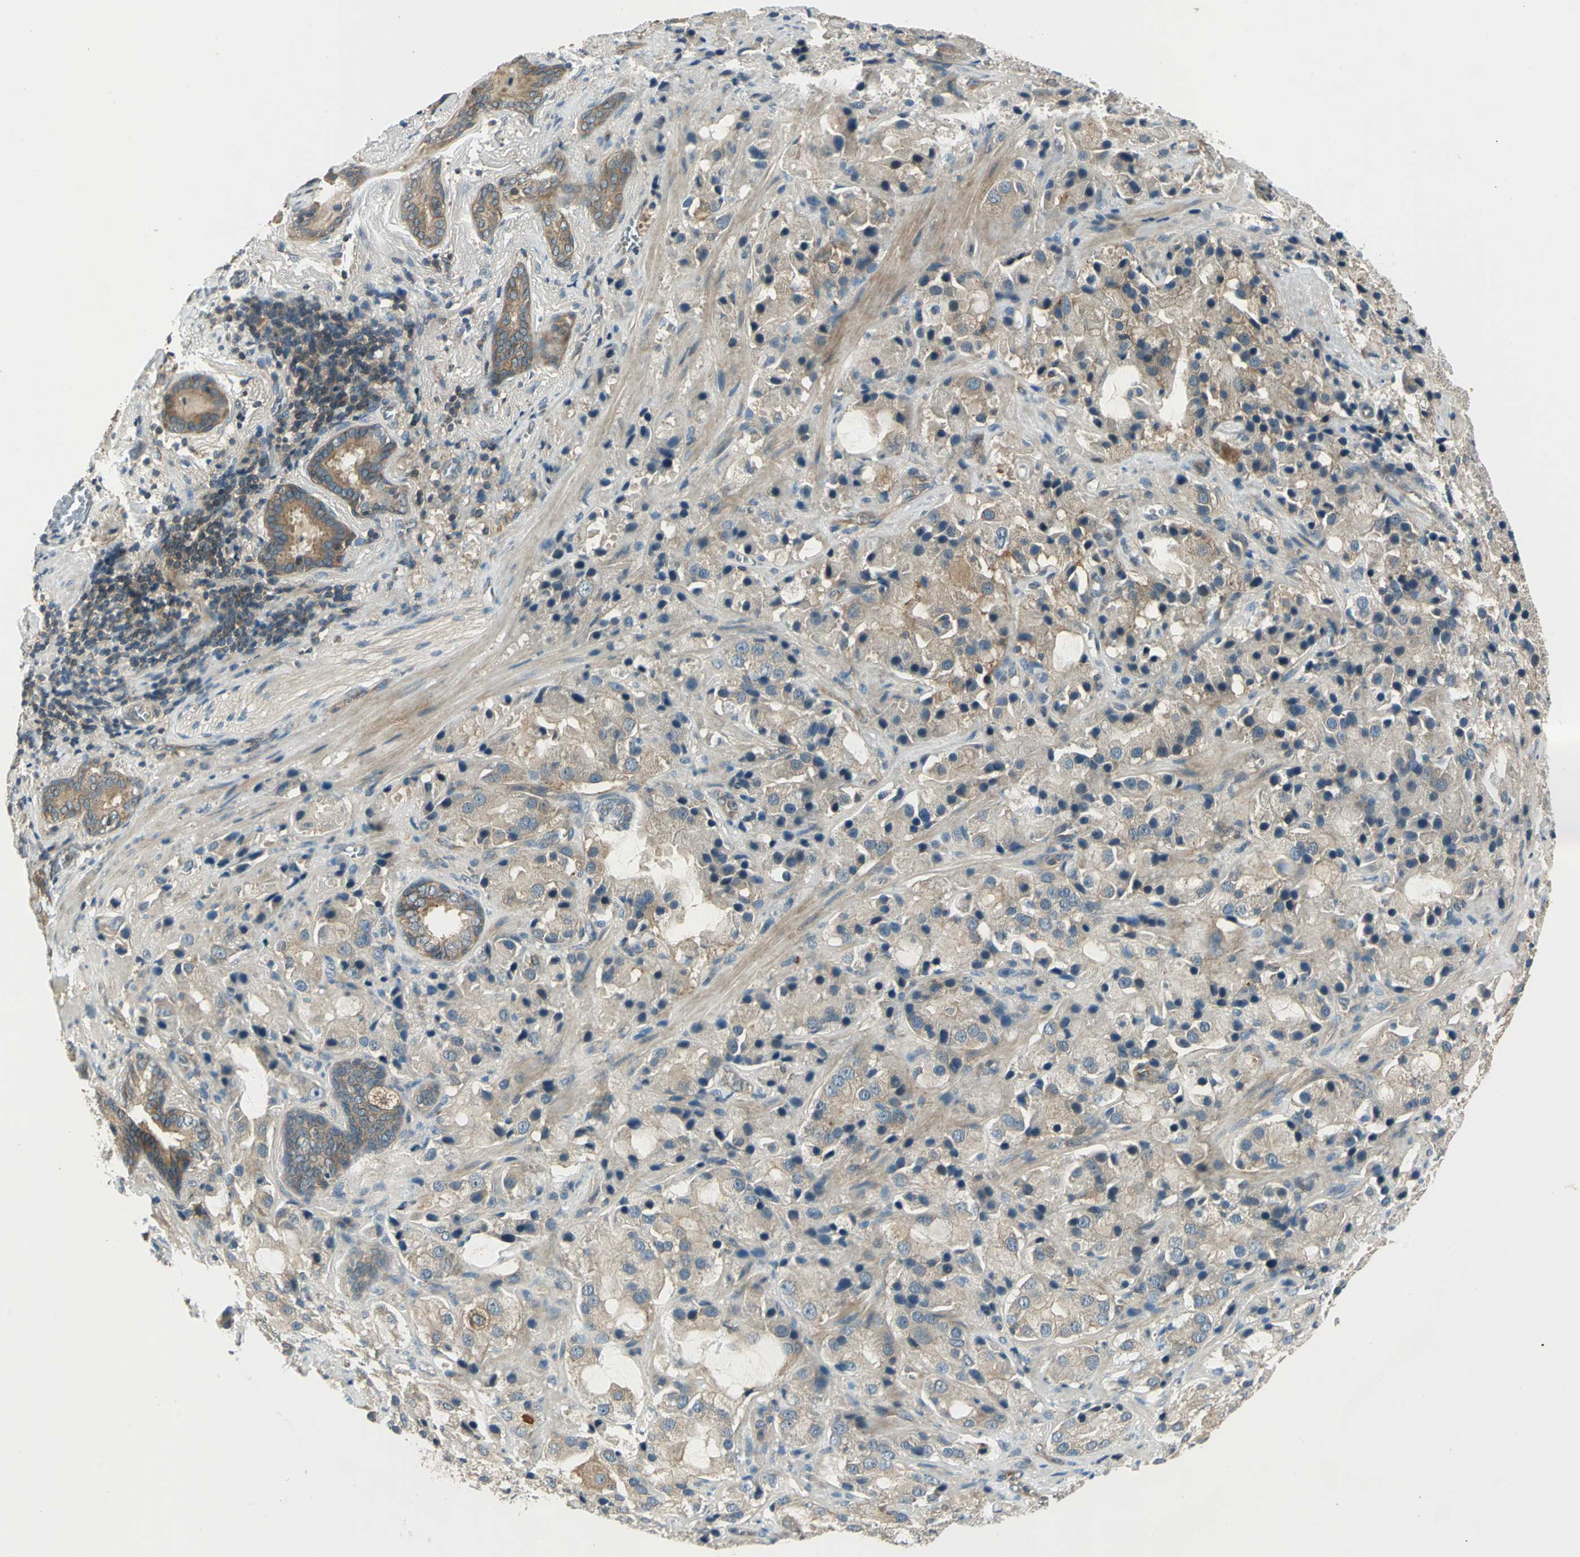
{"staining": {"intensity": "weak", "quantity": ">75%", "location": "cytoplasmic/membranous"}, "tissue": "prostate cancer", "cell_type": "Tumor cells", "image_type": "cancer", "snomed": [{"axis": "morphology", "description": "Adenocarcinoma, High grade"}, {"axis": "topography", "description": "Prostate"}], "caption": "Prostate cancer (high-grade adenocarcinoma) stained for a protein (brown) reveals weak cytoplasmic/membranous positive expression in about >75% of tumor cells.", "gene": "PRKAA1", "patient": {"sex": "male", "age": 70}}